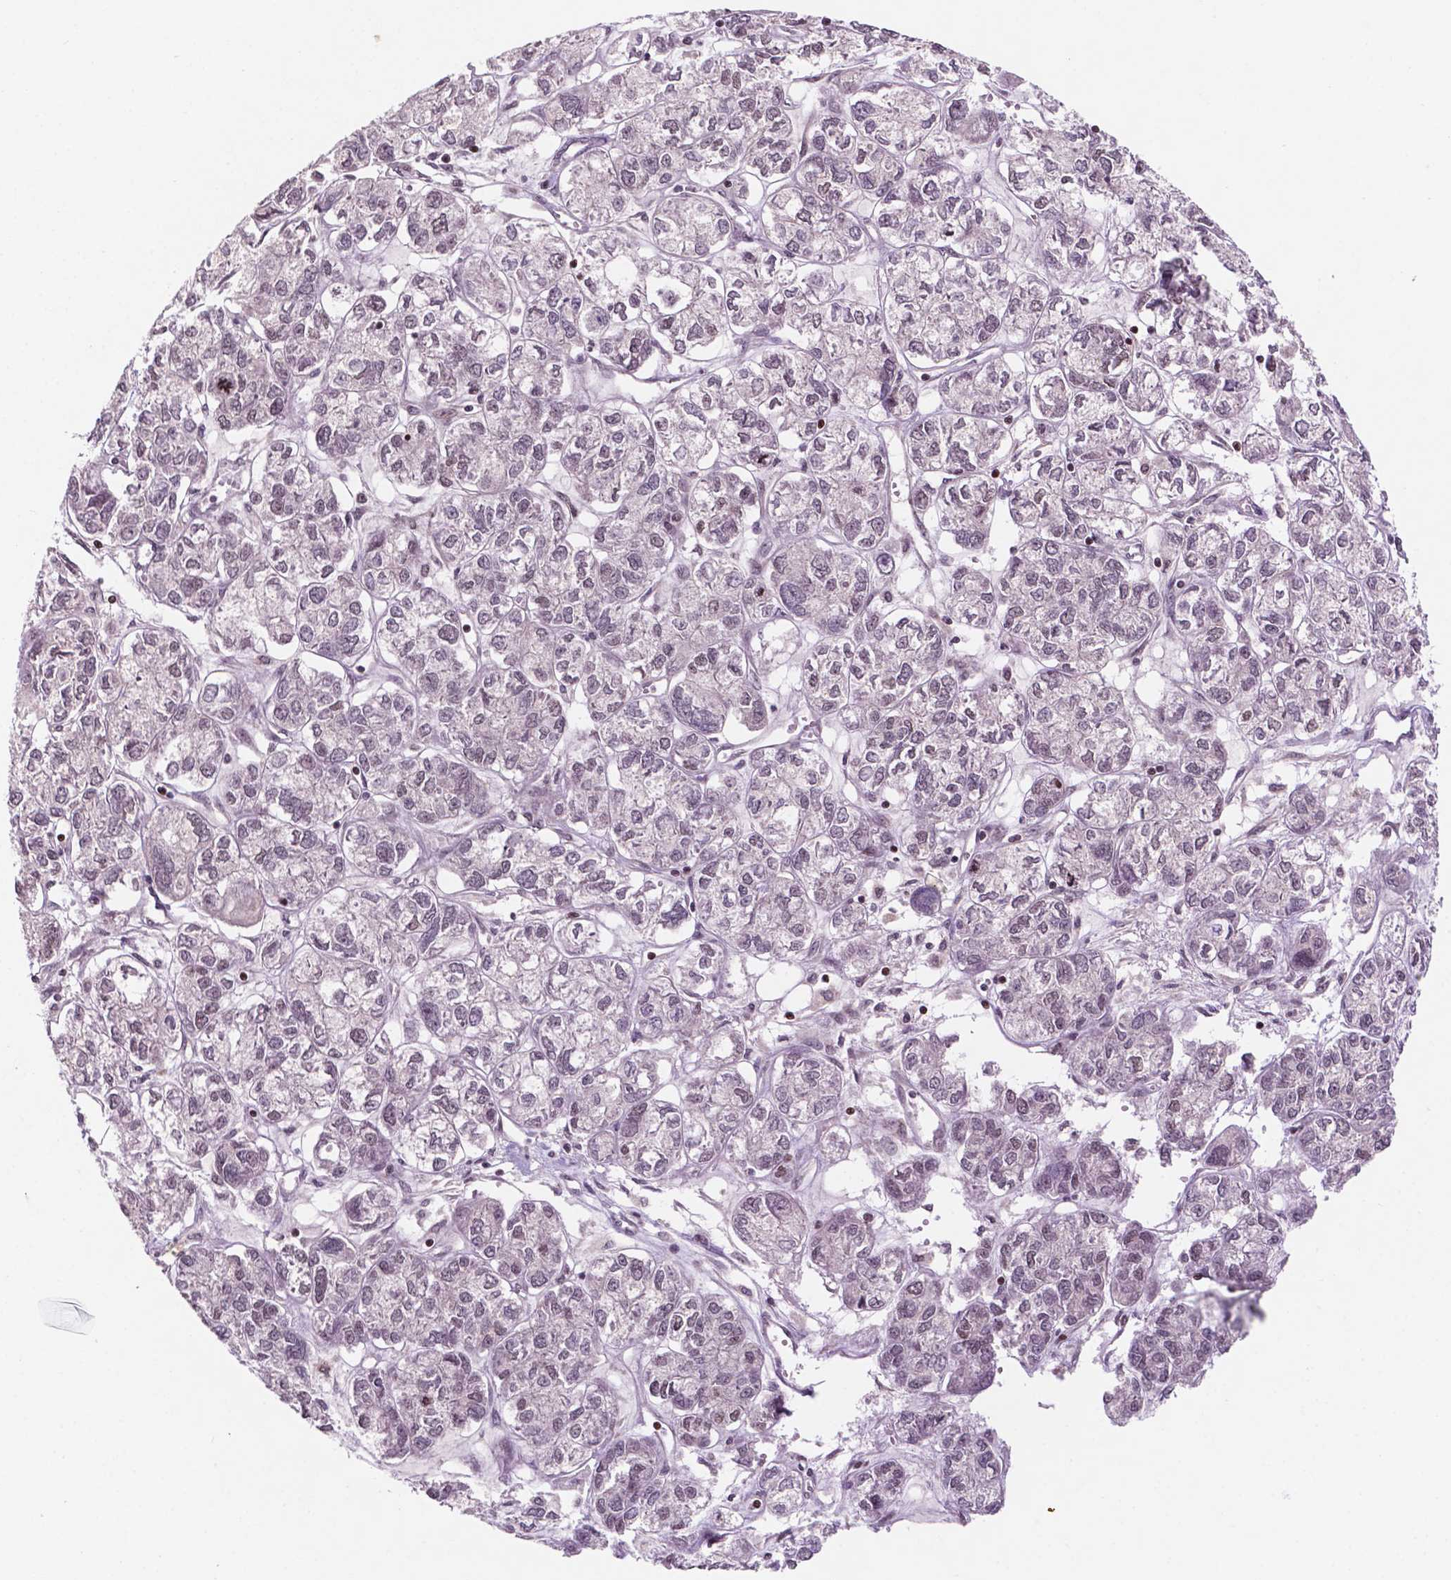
{"staining": {"intensity": "negative", "quantity": "none", "location": "none"}, "tissue": "ovarian cancer", "cell_type": "Tumor cells", "image_type": "cancer", "snomed": [{"axis": "morphology", "description": "Carcinoma, endometroid"}, {"axis": "topography", "description": "Ovary"}], "caption": "This photomicrograph is of endometroid carcinoma (ovarian) stained with IHC to label a protein in brown with the nuclei are counter-stained blue. There is no expression in tumor cells.", "gene": "PER2", "patient": {"sex": "female", "age": 64}}